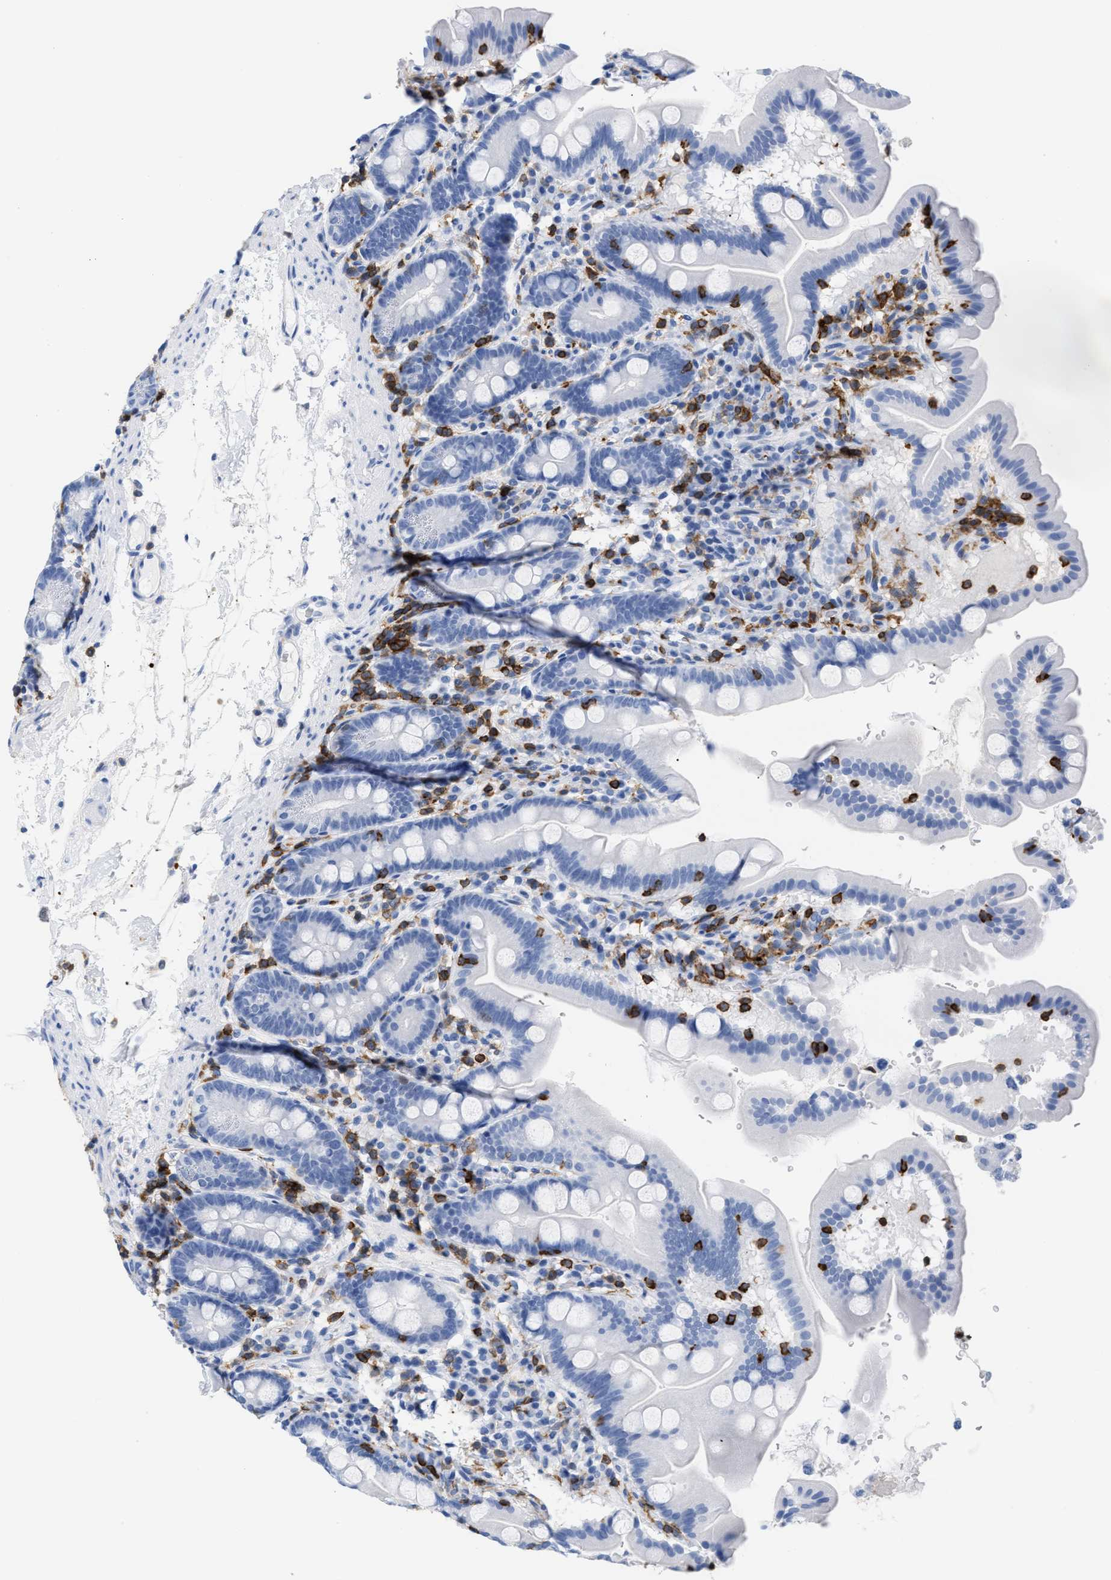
{"staining": {"intensity": "negative", "quantity": "none", "location": "none"}, "tissue": "duodenum", "cell_type": "Glandular cells", "image_type": "normal", "snomed": [{"axis": "morphology", "description": "Normal tissue, NOS"}, {"axis": "topography", "description": "Duodenum"}], "caption": "A high-resolution image shows IHC staining of normal duodenum, which displays no significant staining in glandular cells. The staining is performed using DAB brown chromogen with nuclei counter-stained in using hematoxylin.", "gene": "LCP1", "patient": {"sex": "male", "age": 50}}